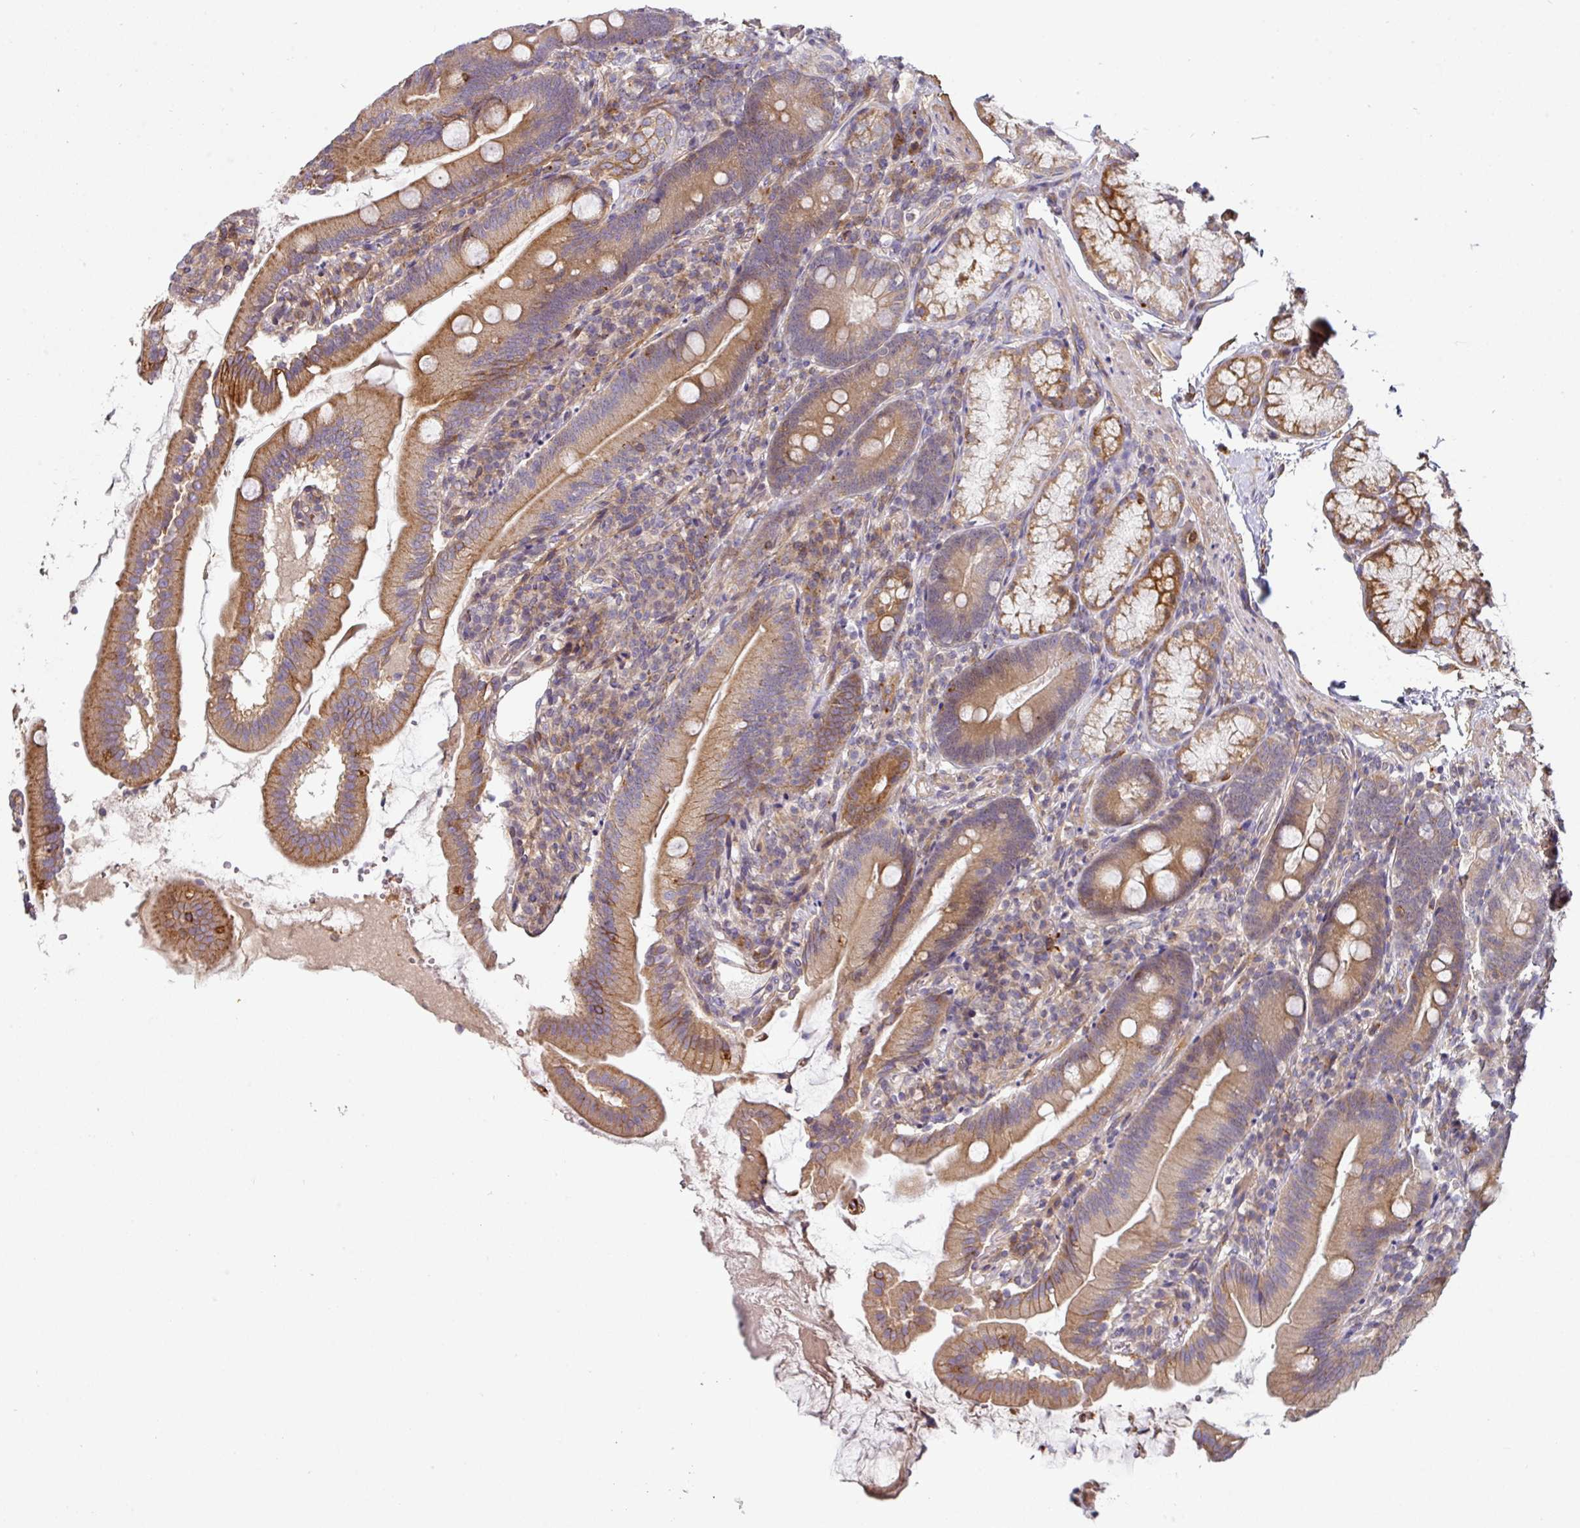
{"staining": {"intensity": "moderate", "quantity": ">75%", "location": "cytoplasmic/membranous"}, "tissue": "duodenum", "cell_type": "Glandular cells", "image_type": "normal", "snomed": [{"axis": "morphology", "description": "Normal tissue, NOS"}, {"axis": "topography", "description": "Duodenum"}], "caption": "Moderate cytoplasmic/membranous protein expression is identified in about >75% of glandular cells in duodenum.", "gene": "CASP2", "patient": {"sex": "female", "age": 67}}